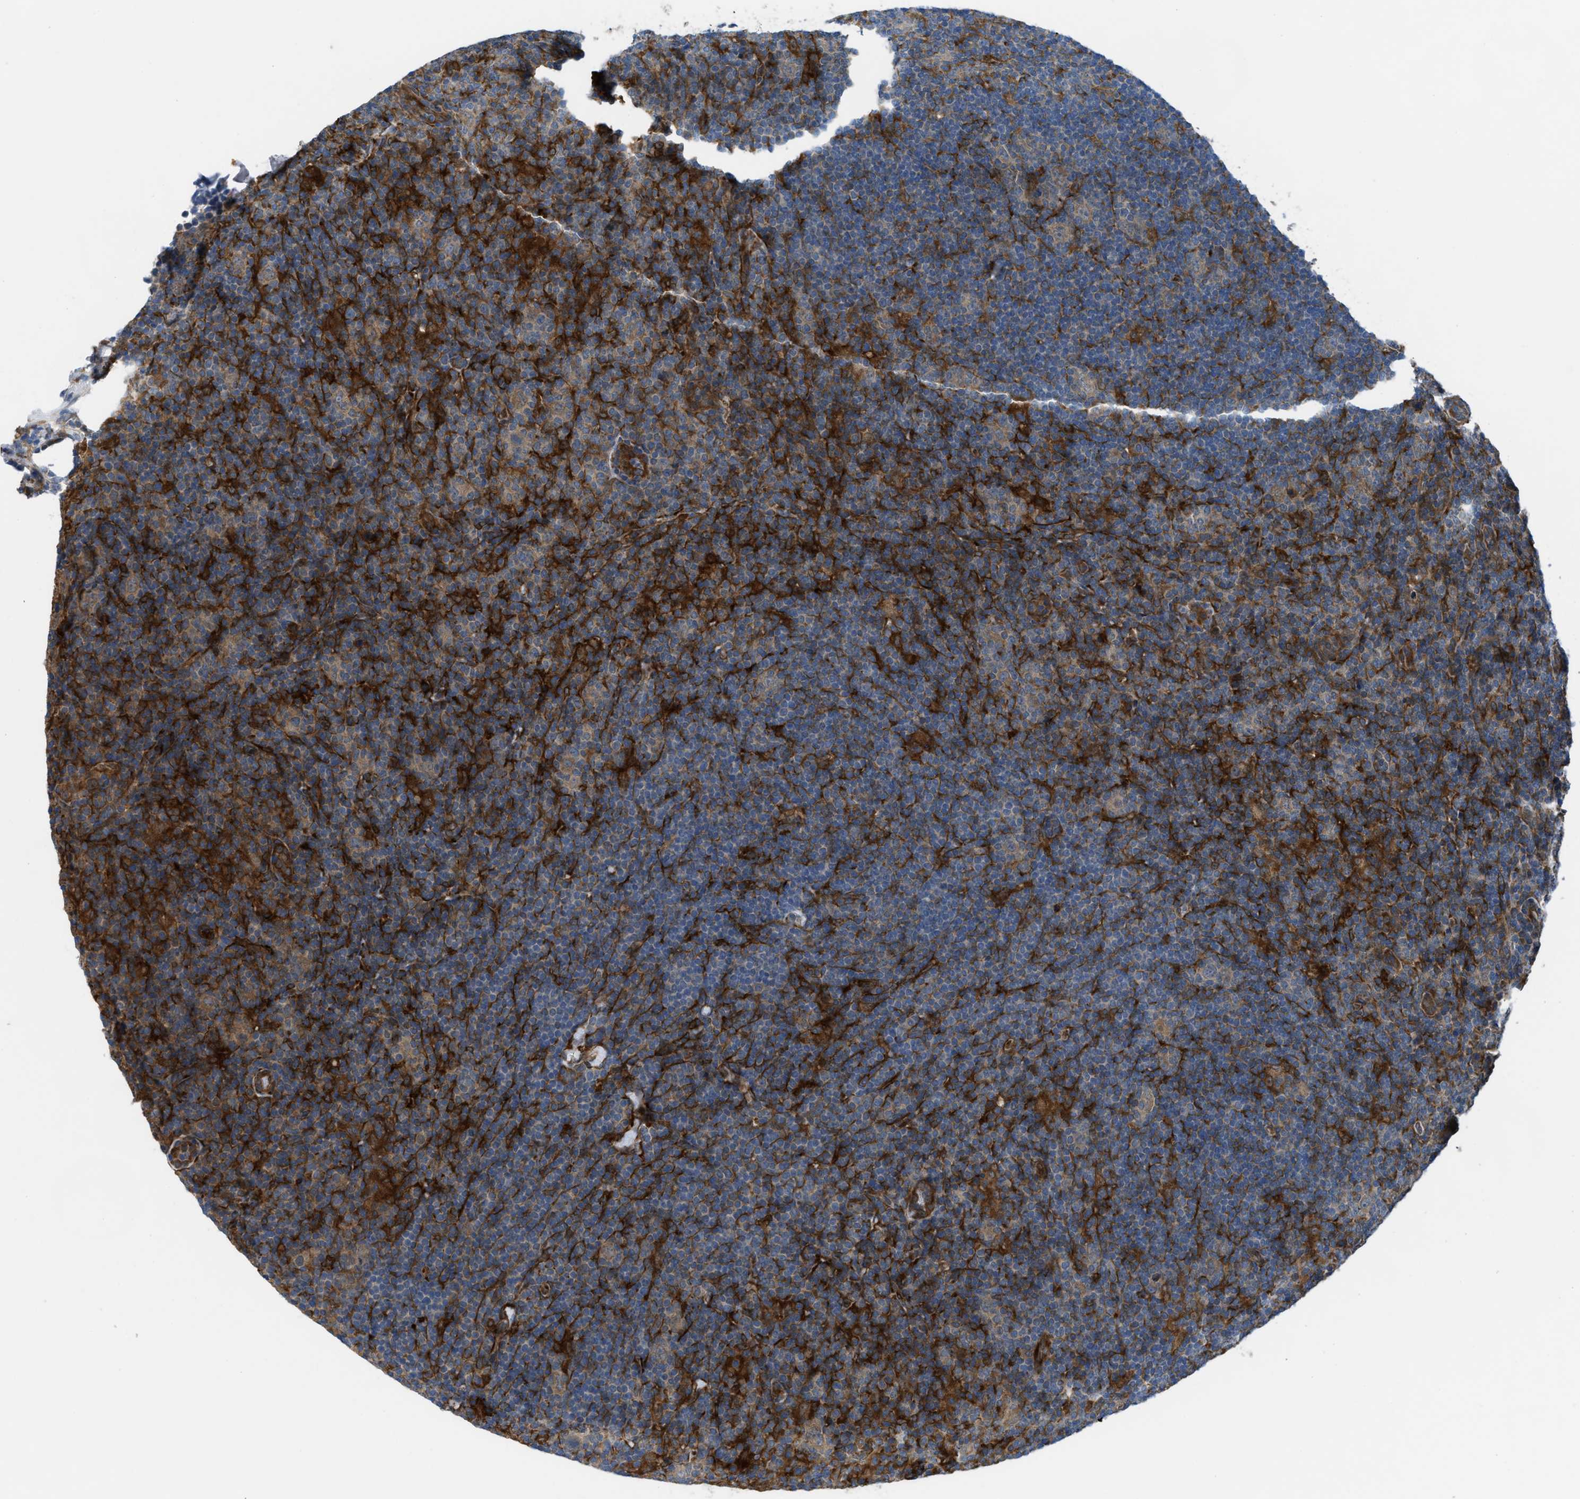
{"staining": {"intensity": "moderate", "quantity": ">75%", "location": "cytoplasmic/membranous"}, "tissue": "lymphoma", "cell_type": "Tumor cells", "image_type": "cancer", "snomed": [{"axis": "morphology", "description": "Hodgkin's disease, NOS"}, {"axis": "topography", "description": "Lymph node"}], "caption": "A histopathology image showing moderate cytoplasmic/membranous staining in about >75% of tumor cells in Hodgkin's disease, as visualized by brown immunohistochemical staining.", "gene": "BAZ2B", "patient": {"sex": "female", "age": 57}}